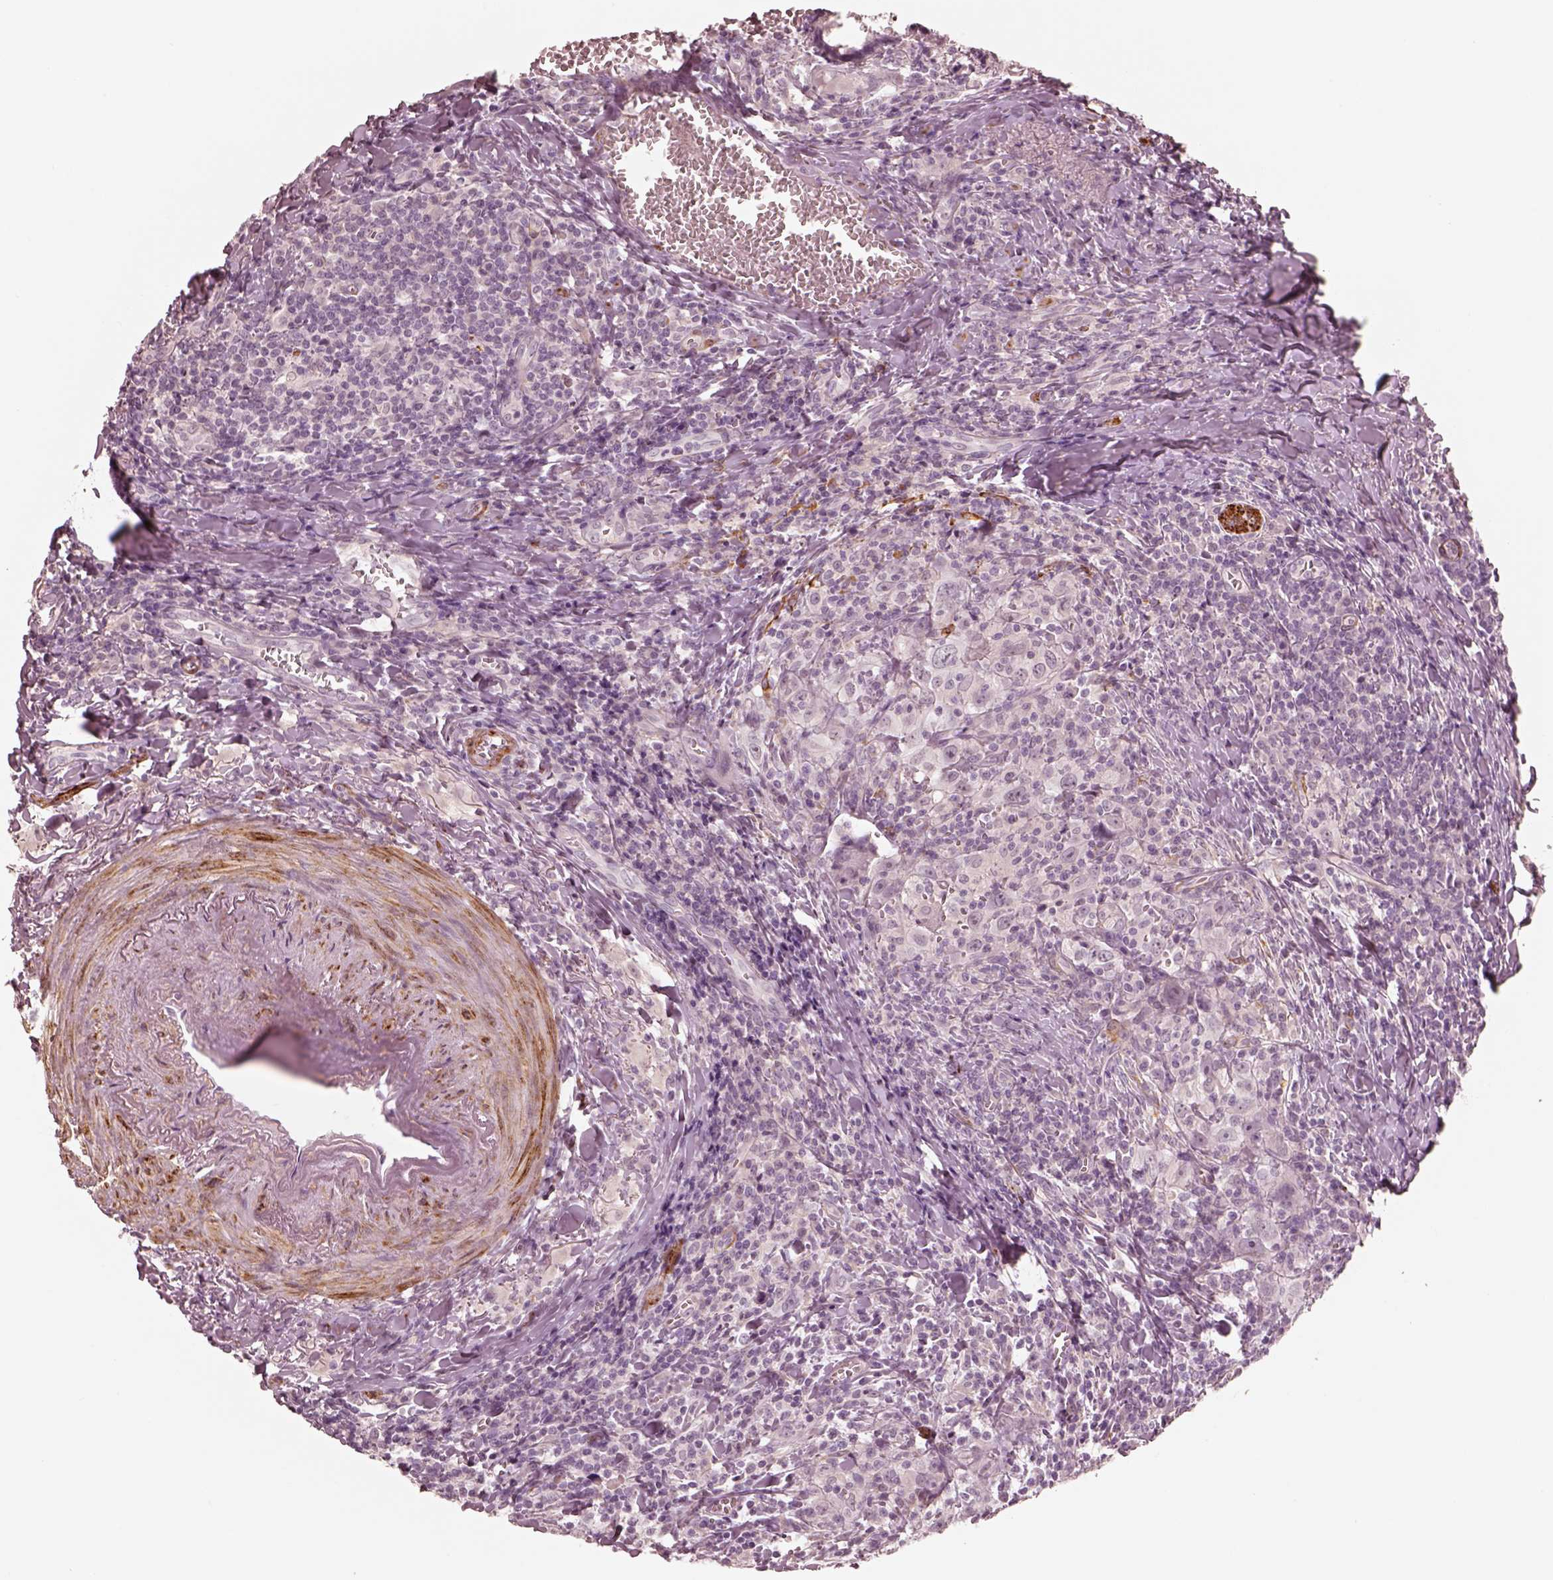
{"staining": {"intensity": "negative", "quantity": "none", "location": "none"}, "tissue": "head and neck cancer", "cell_type": "Tumor cells", "image_type": "cancer", "snomed": [{"axis": "morphology", "description": "Squamous cell carcinoma, NOS"}, {"axis": "topography", "description": "Head-Neck"}], "caption": "IHC of human squamous cell carcinoma (head and neck) reveals no positivity in tumor cells. The staining was performed using DAB to visualize the protein expression in brown, while the nuclei were stained in blue with hematoxylin (Magnification: 20x).", "gene": "DNAAF9", "patient": {"sex": "female", "age": 95}}